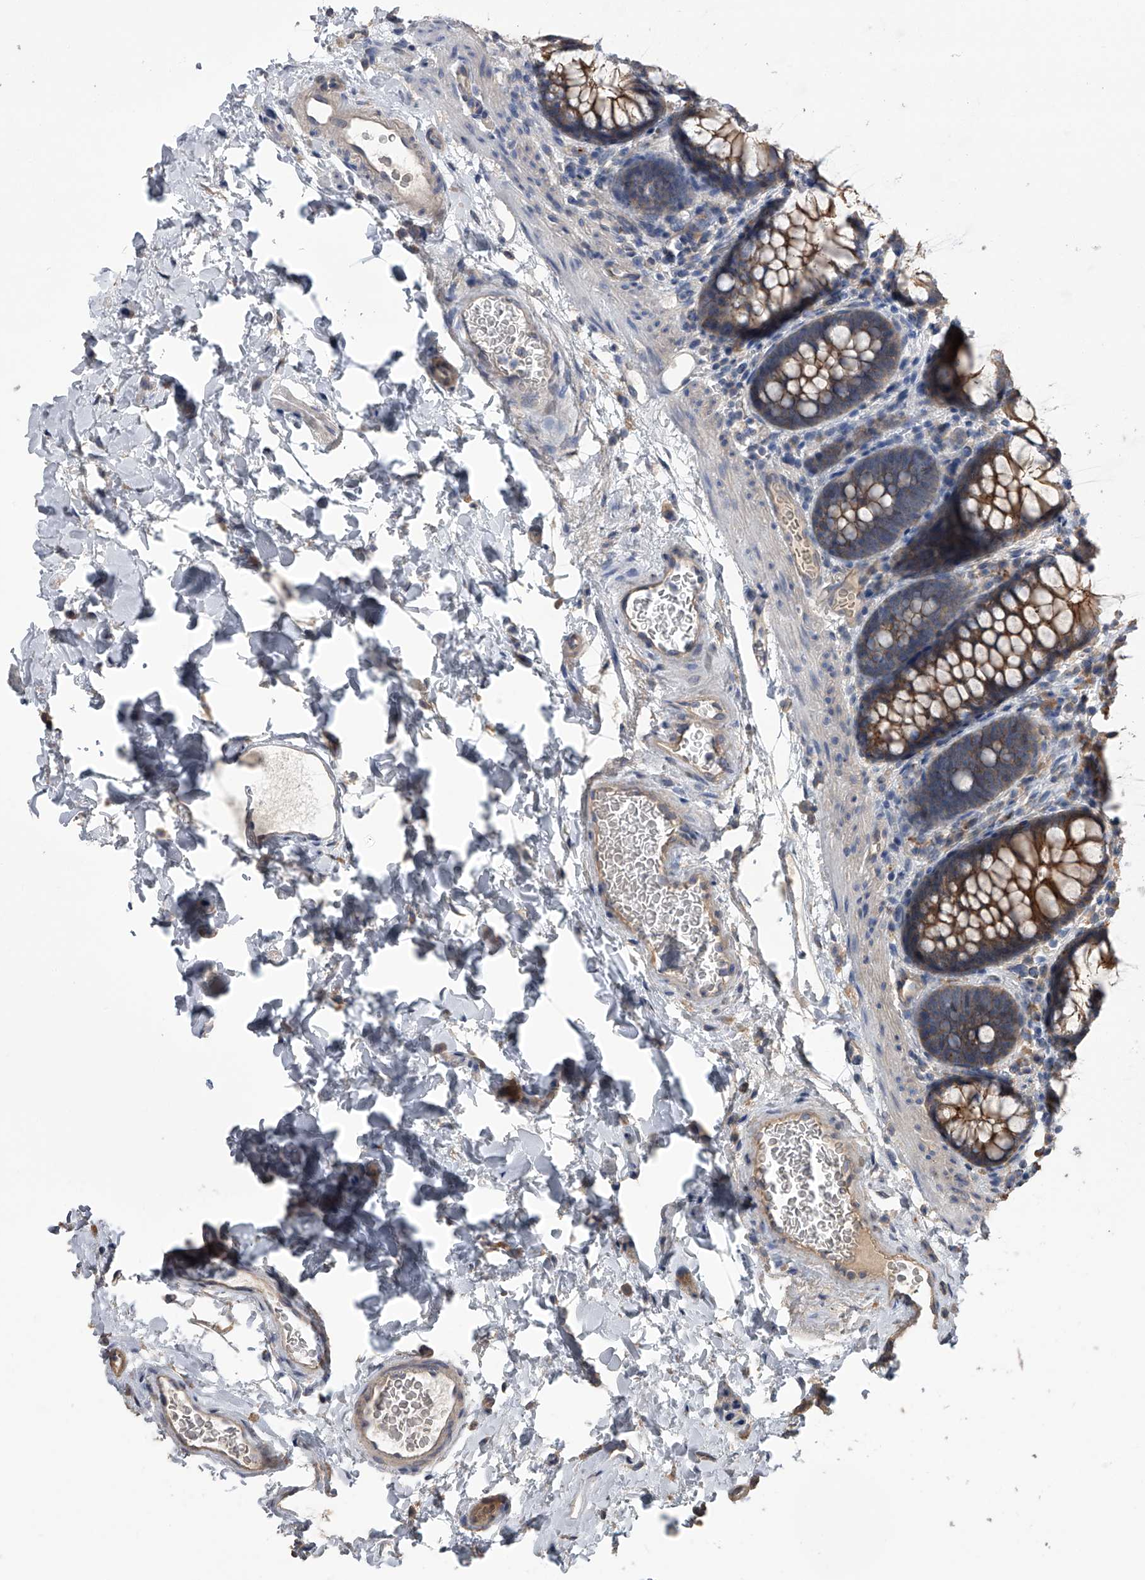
{"staining": {"intensity": "weak", "quantity": ">75%", "location": "cytoplasmic/membranous"}, "tissue": "colon", "cell_type": "Endothelial cells", "image_type": "normal", "snomed": [{"axis": "morphology", "description": "Normal tissue, NOS"}, {"axis": "topography", "description": "Colon"}], "caption": "Endothelial cells reveal weak cytoplasmic/membranous expression in approximately >75% of cells in unremarkable colon. Nuclei are stained in blue.", "gene": "ZNF343", "patient": {"sex": "female", "age": 62}}